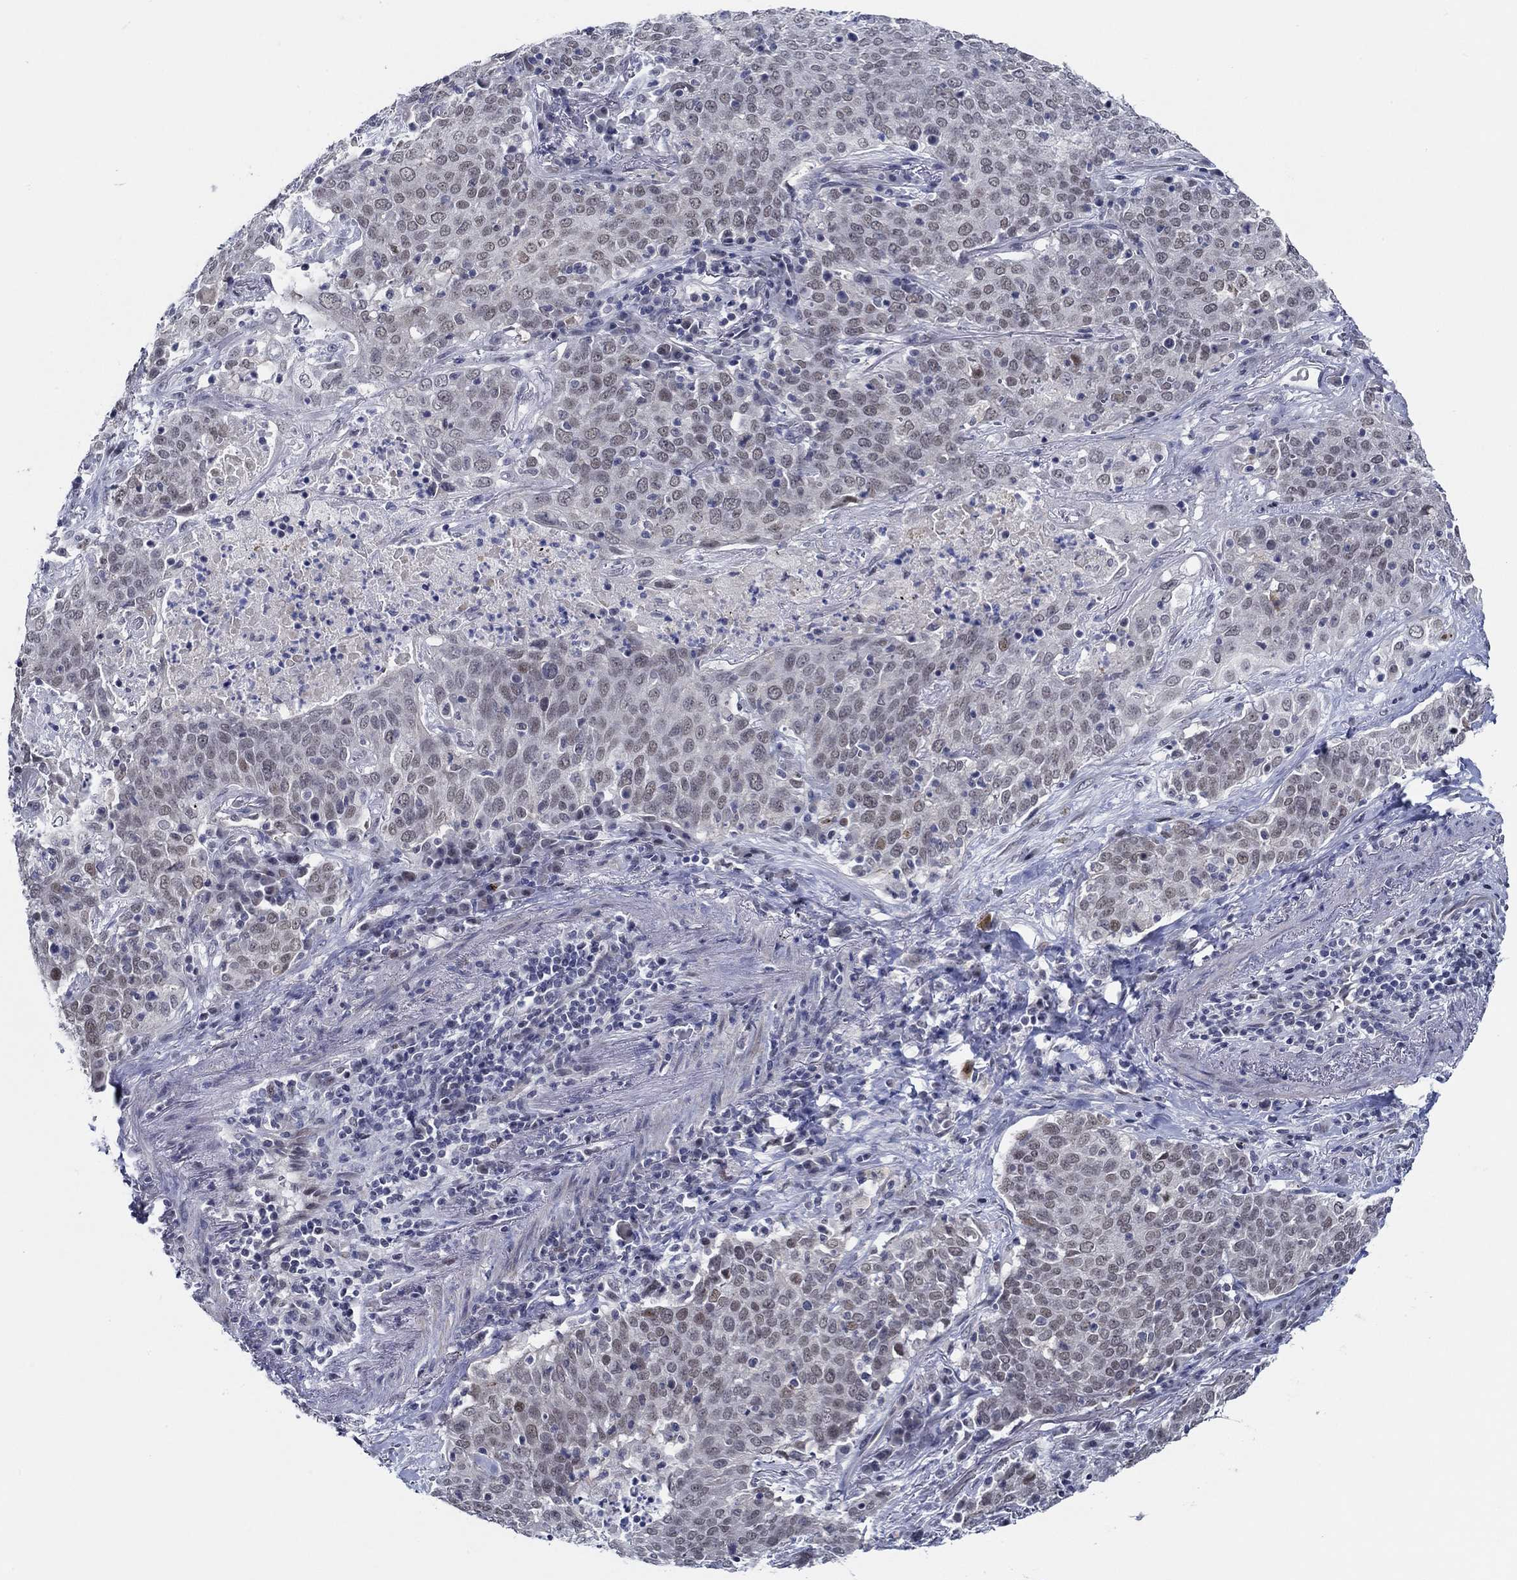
{"staining": {"intensity": "weak", "quantity": "25%-75%", "location": "nuclear"}, "tissue": "lung cancer", "cell_type": "Tumor cells", "image_type": "cancer", "snomed": [{"axis": "morphology", "description": "Squamous cell carcinoma, NOS"}, {"axis": "topography", "description": "Lung"}], "caption": "Tumor cells exhibit low levels of weak nuclear positivity in approximately 25%-75% of cells in human lung cancer (squamous cell carcinoma).", "gene": "SLC34A1", "patient": {"sex": "male", "age": 82}}